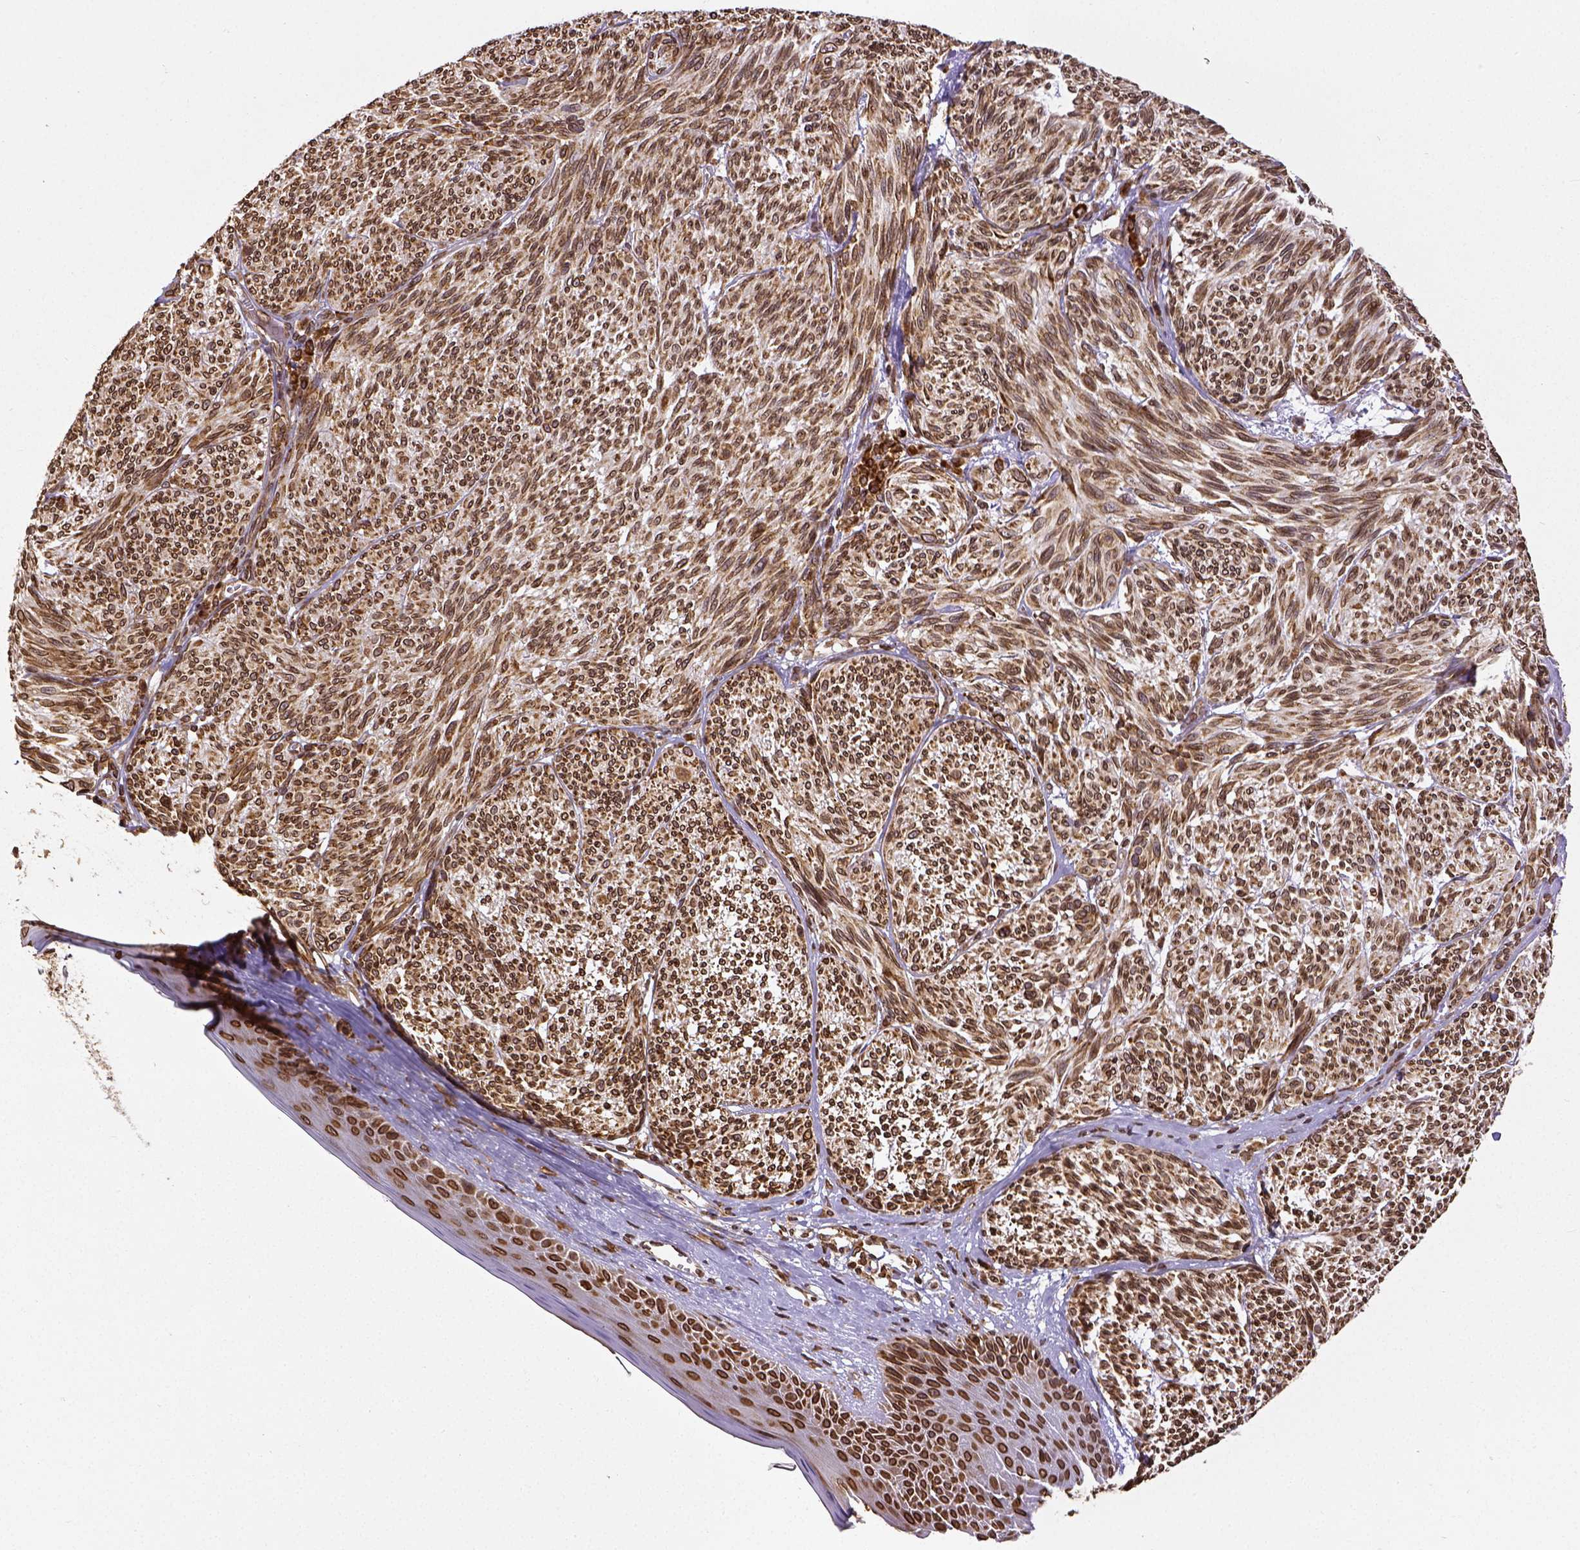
{"staining": {"intensity": "strong", "quantity": ">75%", "location": "cytoplasmic/membranous,nuclear"}, "tissue": "melanoma", "cell_type": "Tumor cells", "image_type": "cancer", "snomed": [{"axis": "morphology", "description": "Malignant melanoma, NOS"}, {"axis": "topography", "description": "Skin"}], "caption": "Immunohistochemical staining of malignant melanoma displays high levels of strong cytoplasmic/membranous and nuclear positivity in approximately >75% of tumor cells.", "gene": "MTDH", "patient": {"sex": "male", "age": 79}}